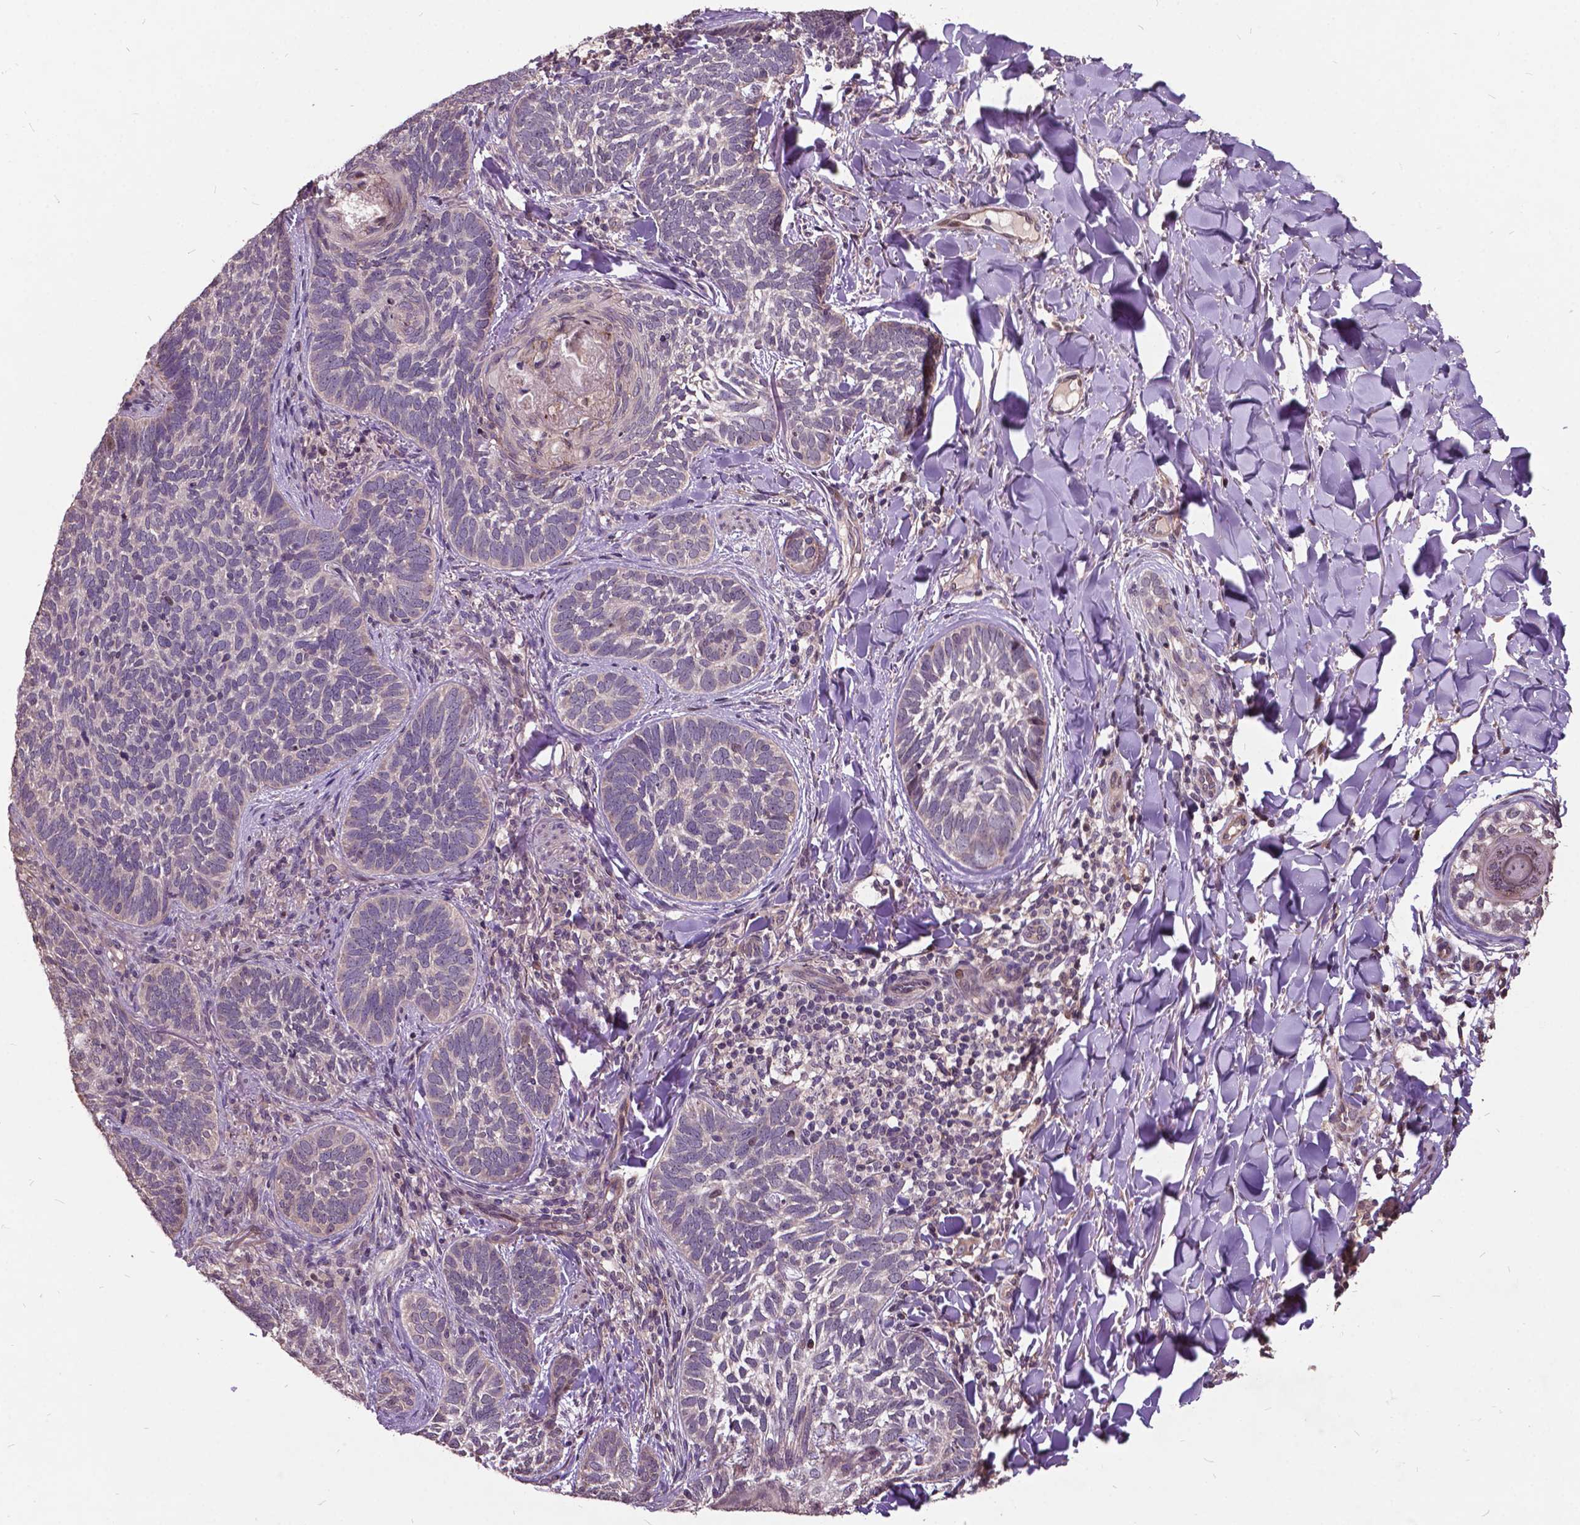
{"staining": {"intensity": "negative", "quantity": "none", "location": "none"}, "tissue": "skin cancer", "cell_type": "Tumor cells", "image_type": "cancer", "snomed": [{"axis": "morphology", "description": "Normal tissue, NOS"}, {"axis": "morphology", "description": "Basal cell carcinoma"}, {"axis": "topography", "description": "Skin"}], "caption": "A micrograph of skin cancer stained for a protein exhibits no brown staining in tumor cells.", "gene": "AP1S3", "patient": {"sex": "male", "age": 46}}